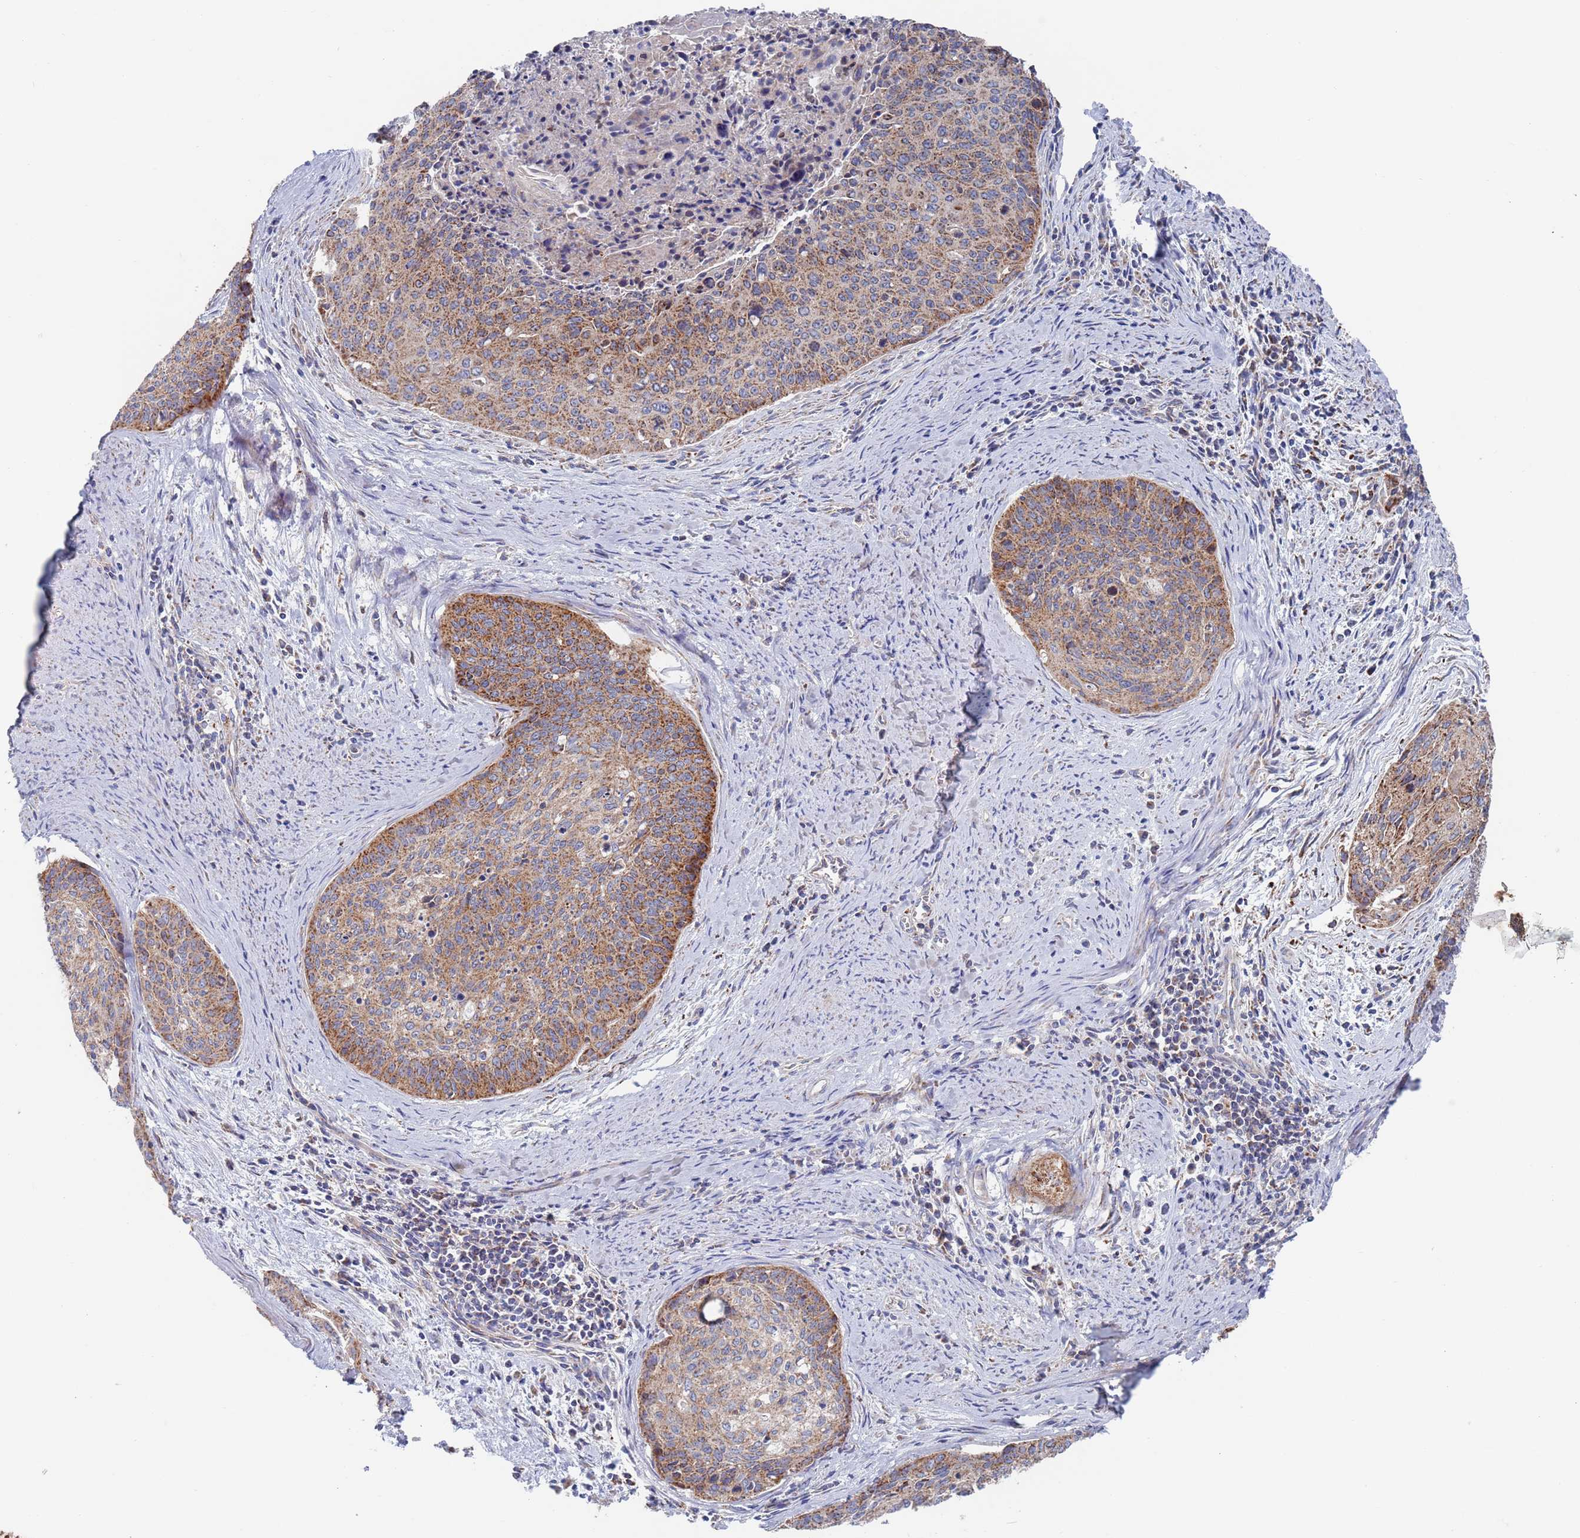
{"staining": {"intensity": "moderate", "quantity": ">75%", "location": "cytoplasmic/membranous"}, "tissue": "cervical cancer", "cell_type": "Tumor cells", "image_type": "cancer", "snomed": [{"axis": "morphology", "description": "Squamous cell carcinoma, NOS"}, {"axis": "topography", "description": "Cervix"}], "caption": "Approximately >75% of tumor cells in cervical cancer (squamous cell carcinoma) show moderate cytoplasmic/membranous protein staining as visualized by brown immunohistochemical staining.", "gene": "CHCHD6", "patient": {"sex": "female", "age": 55}}